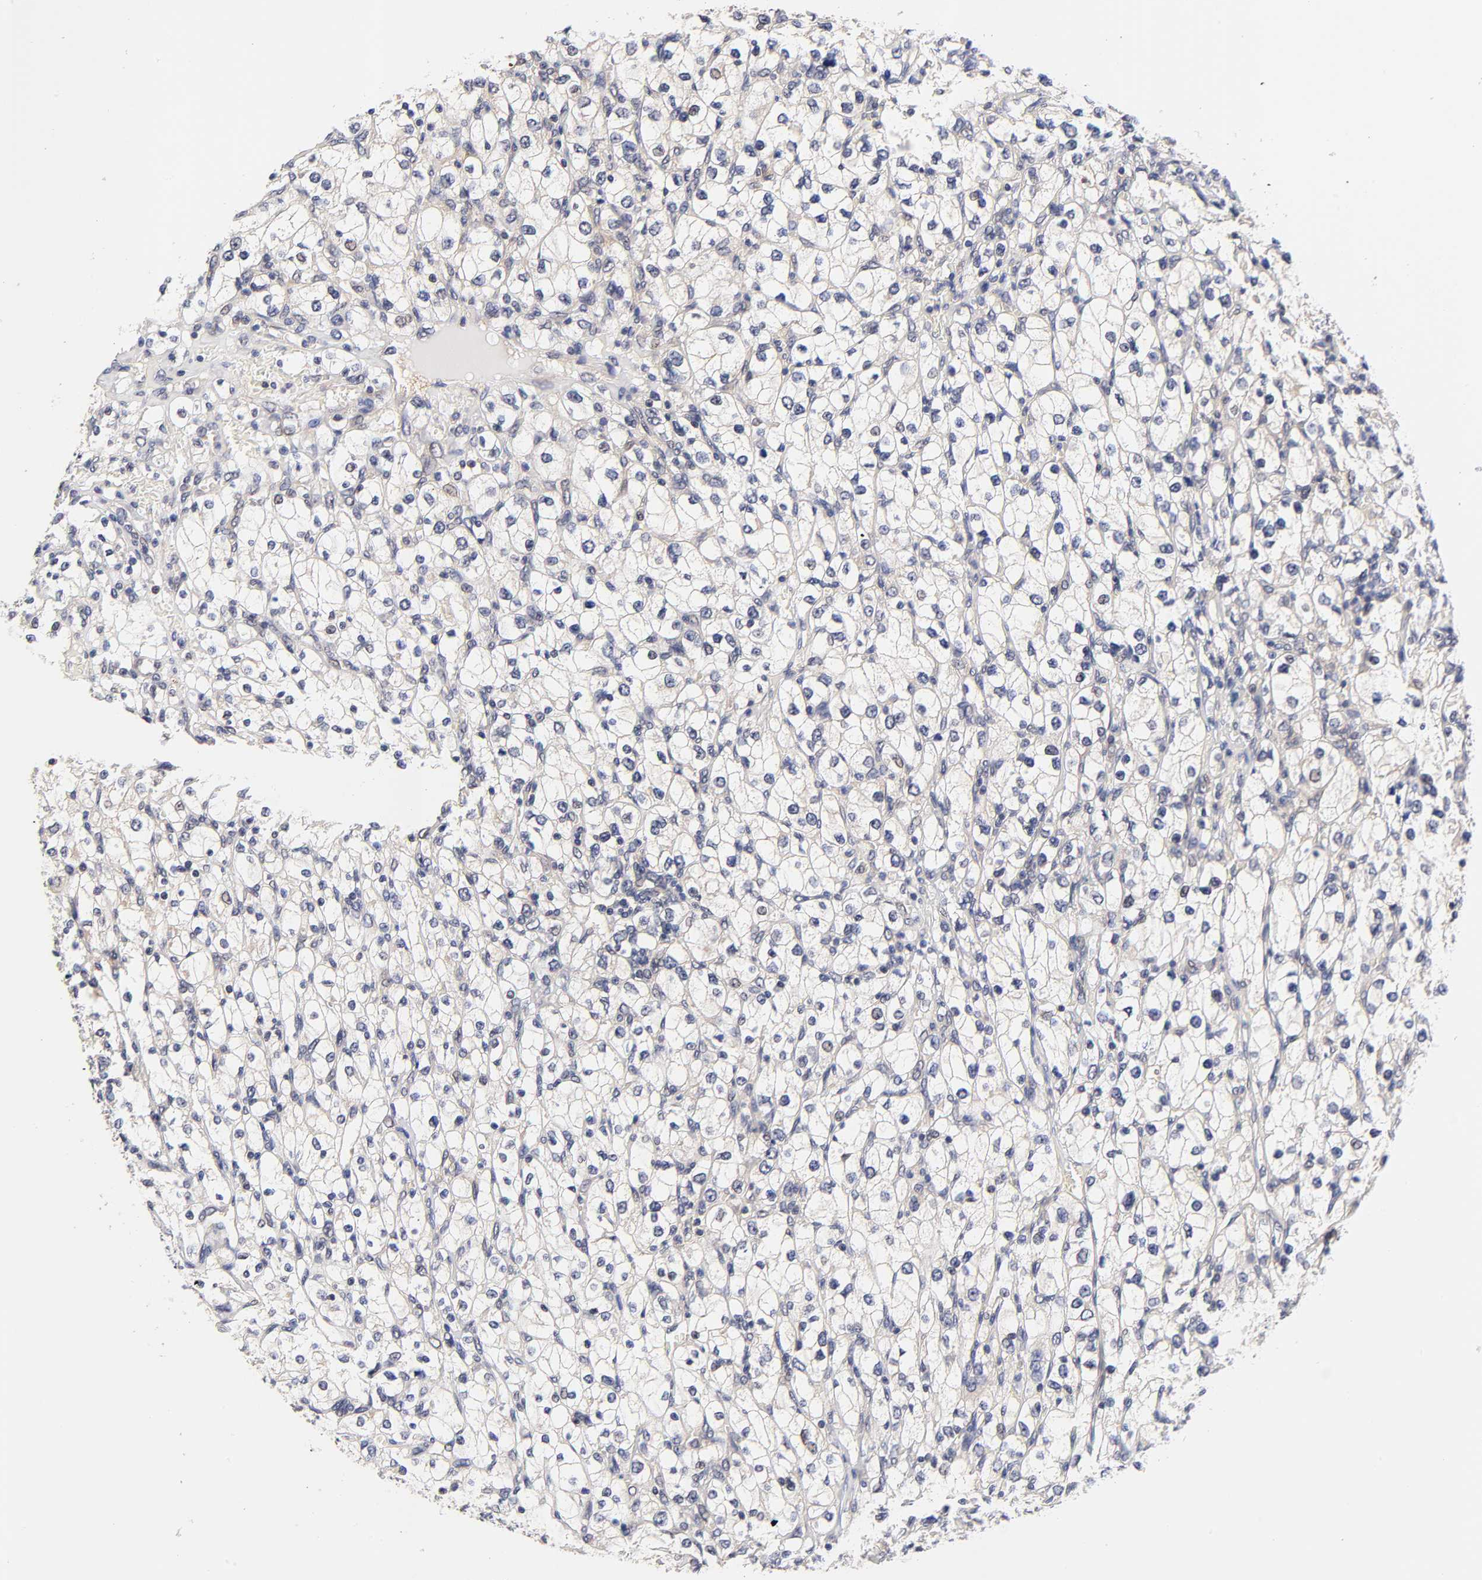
{"staining": {"intensity": "negative", "quantity": "none", "location": "none"}, "tissue": "renal cancer", "cell_type": "Tumor cells", "image_type": "cancer", "snomed": [{"axis": "morphology", "description": "Adenocarcinoma, NOS"}, {"axis": "topography", "description": "Kidney"}], "caption": "IHC micrograph of neoplastic tissue: renal cancer stained with DAB (3,3'-diaminobenzidine) exhibits no significant protein positivity in tumor cells.", "gene": "TXNL1", "patient": {"sex": "female", "age": 62}}